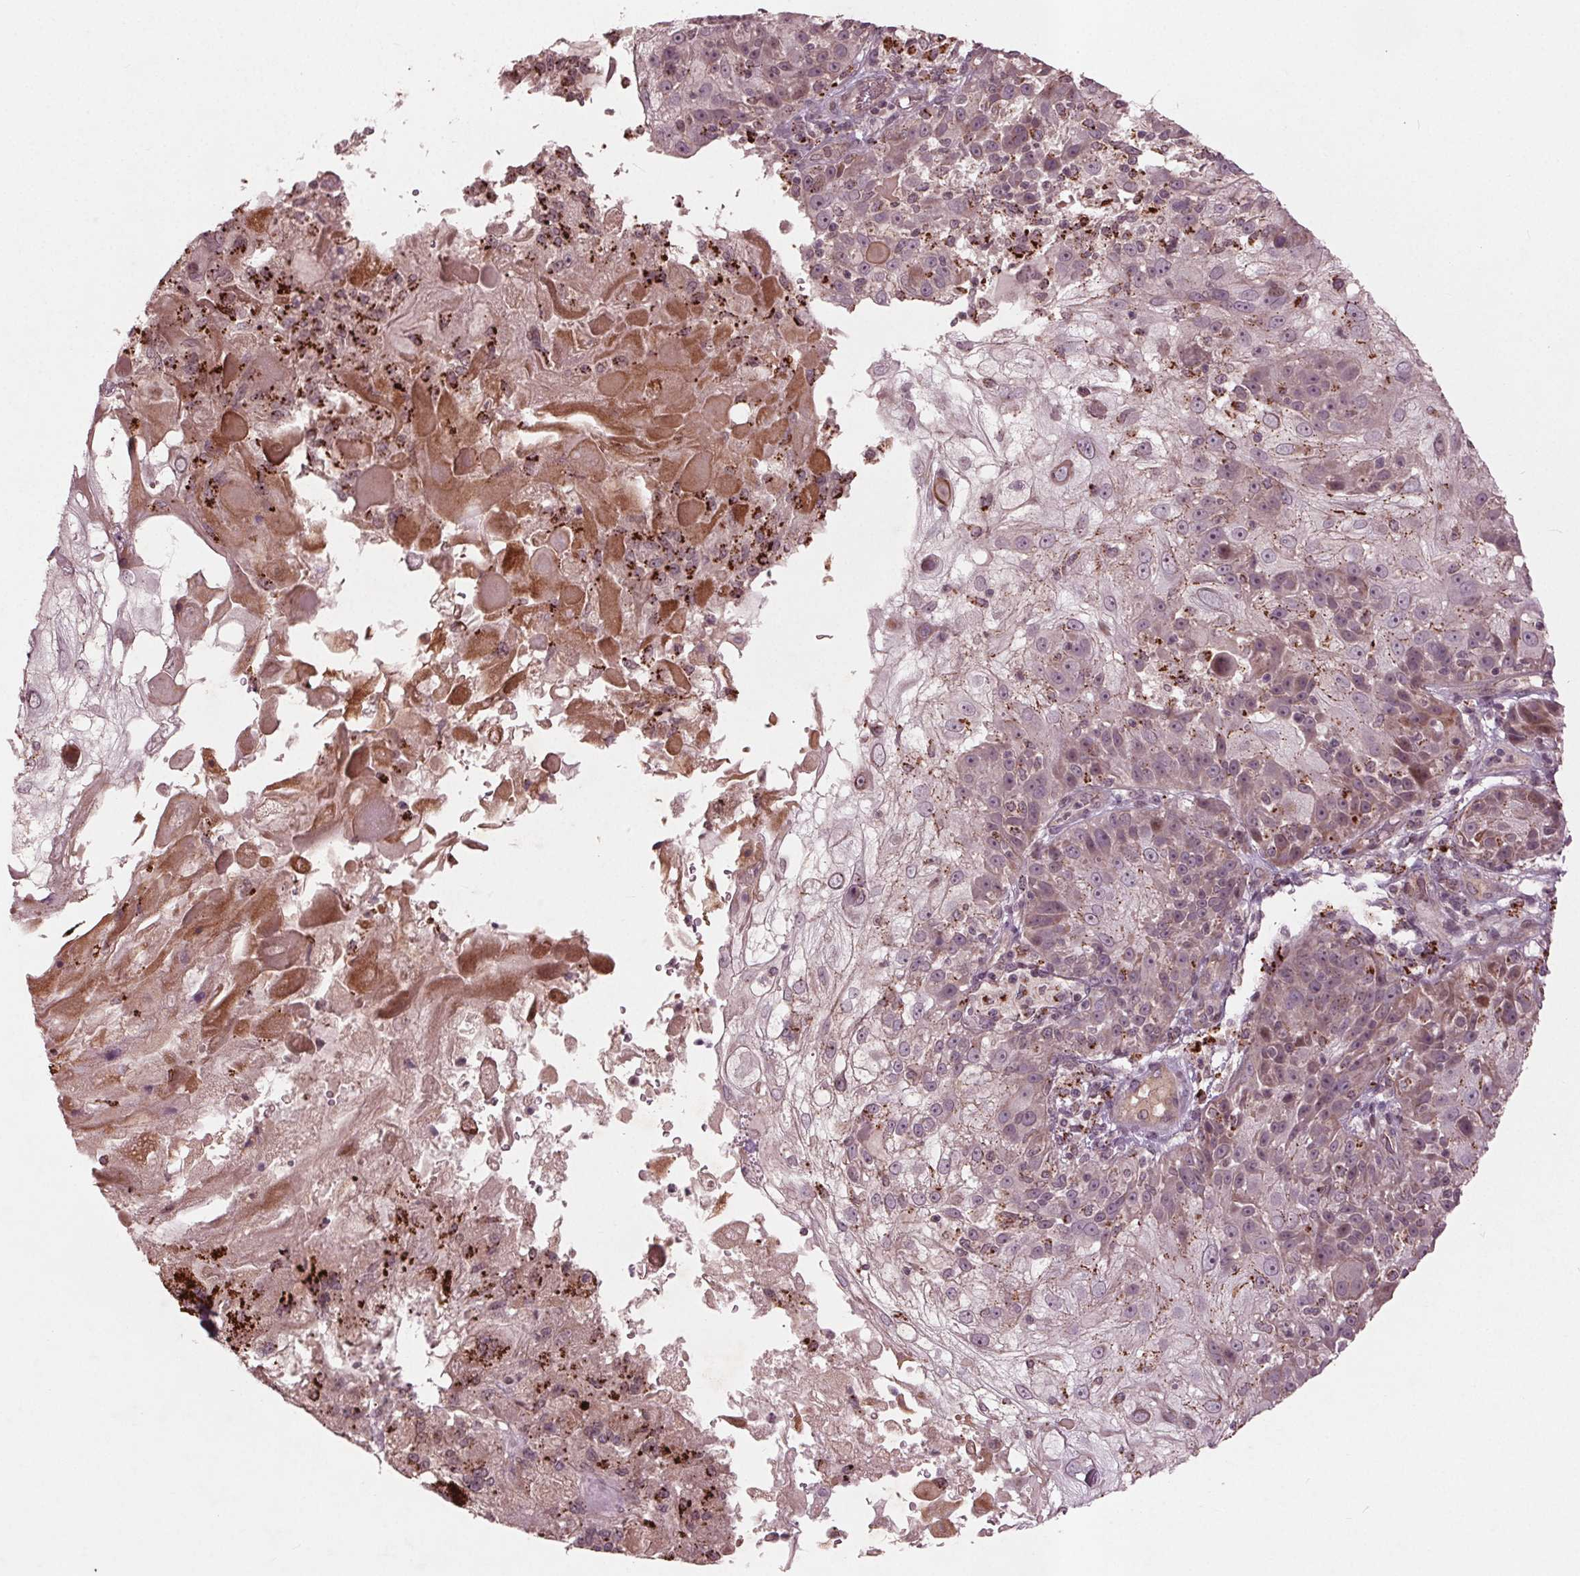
{"staining": {"intensity": "negative", "quantity": "none", "location": "none"}, "tissue": "skin cancer", "cell_type": "Tumor cells", "image_type": "cancer", "snomed": [{"axis": "morphology", "description": "Normal tissue, NOS"}, {"axis": "morphology", "description": "Squamous cell carcinoma, NOS"}, {"axis": "topography", "description": "Skin"}], "caption": "The IHC photomicrograph has no significant expression in tumor cells of skin cancer tissue.", "gene": "CDKL4", "patient": {"sex": "female", "age": 83}}